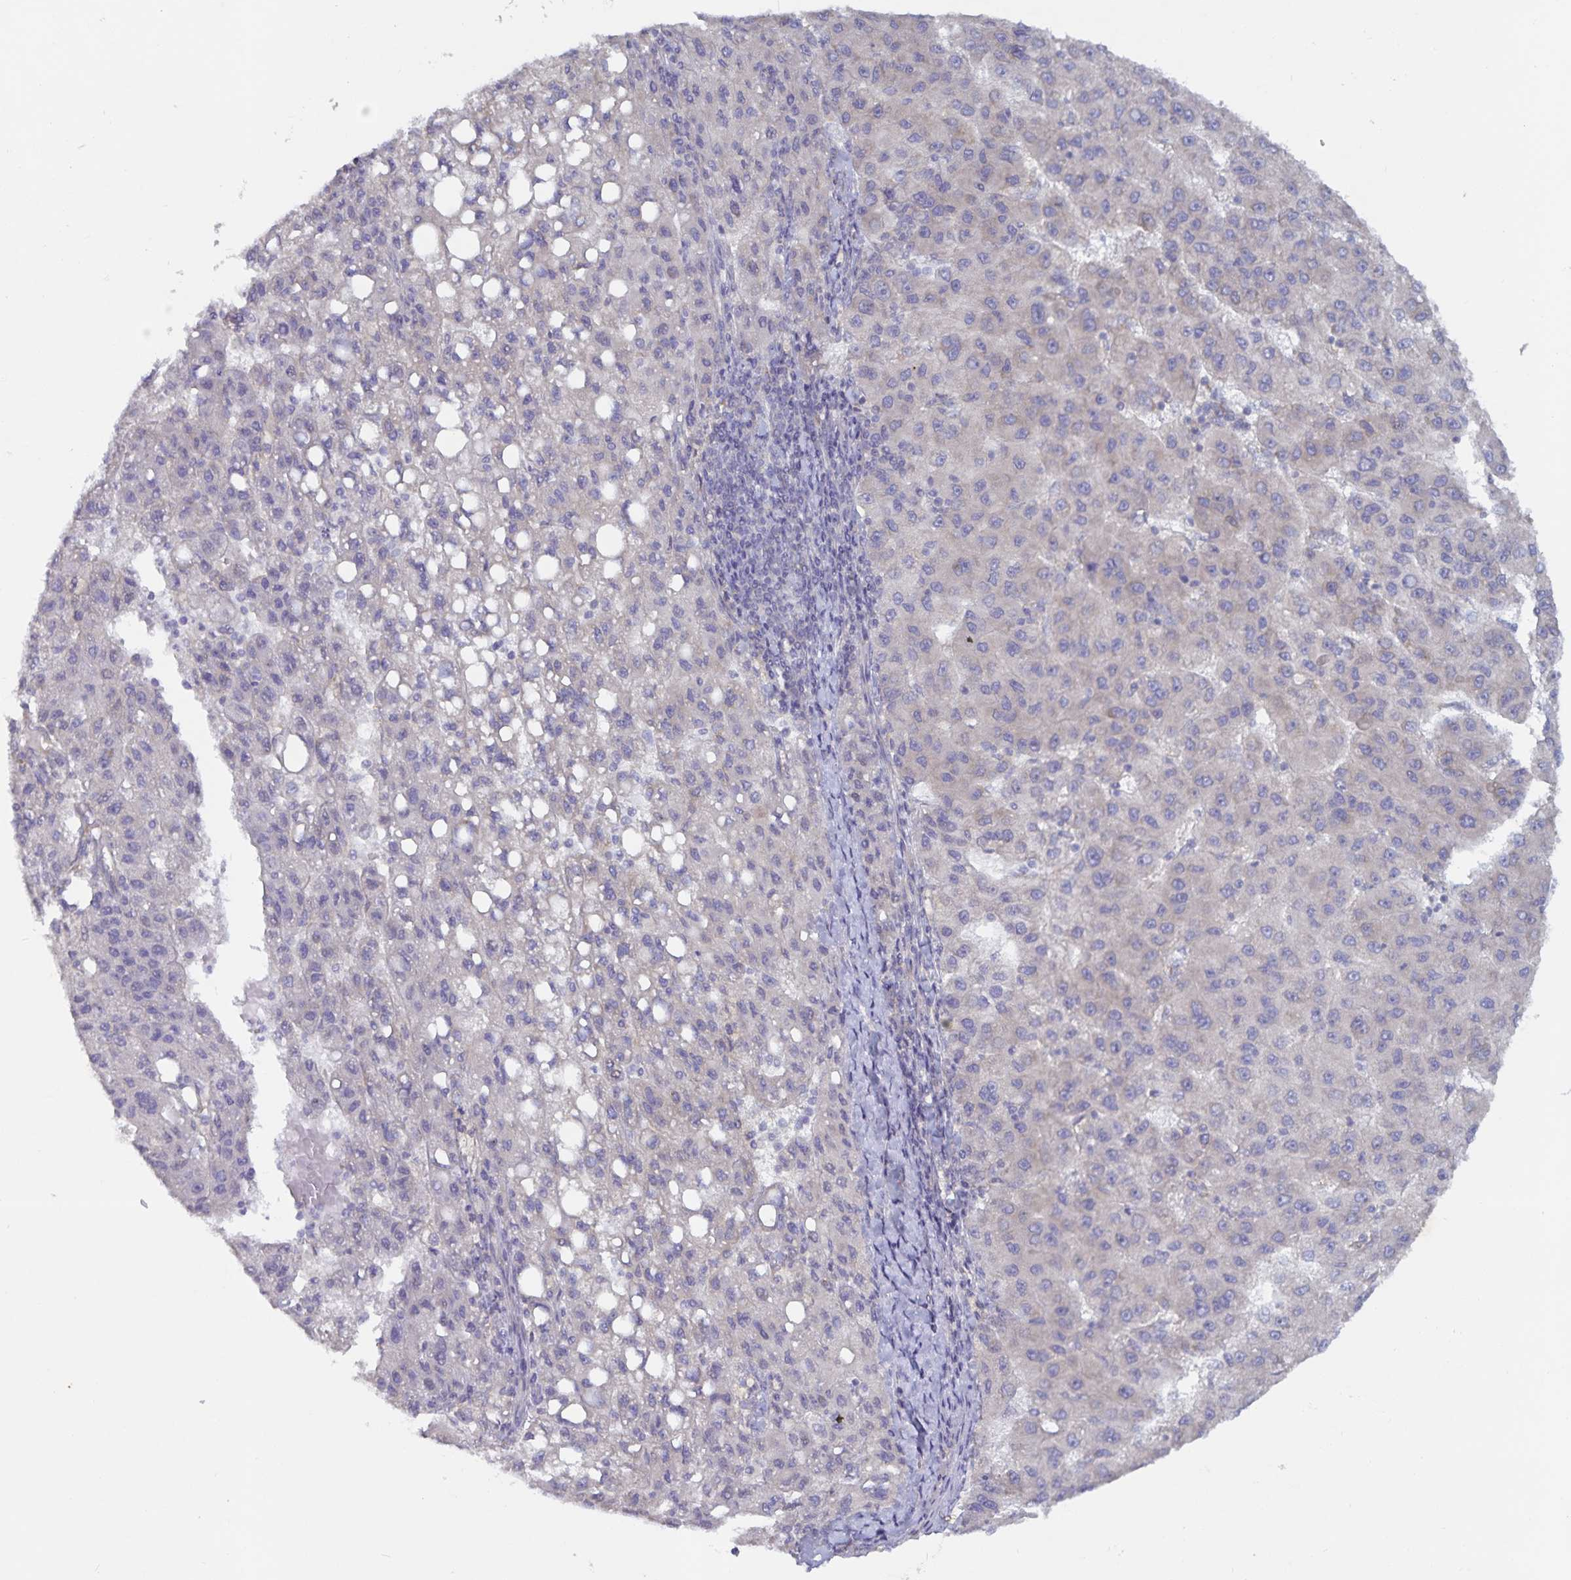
{"staining": {"intensity": "negative", "quantity": "none", "location": "none"}, "tissue": "liver cancer", "cell_type": "Tumor cells", "image_type": "cancer", "snomed": [{"axis": "morphology", "description": "Carcinoma, Hepatocellular, NOS"}, {"axis": "topography", "description": "Liver"}], "caption": "DAB immunohistochemical staining of human liver cancer displays no significant positivity in tumor cells.", "gene": "FAM120A", "patient": {"sex": "female", "age": 82}}